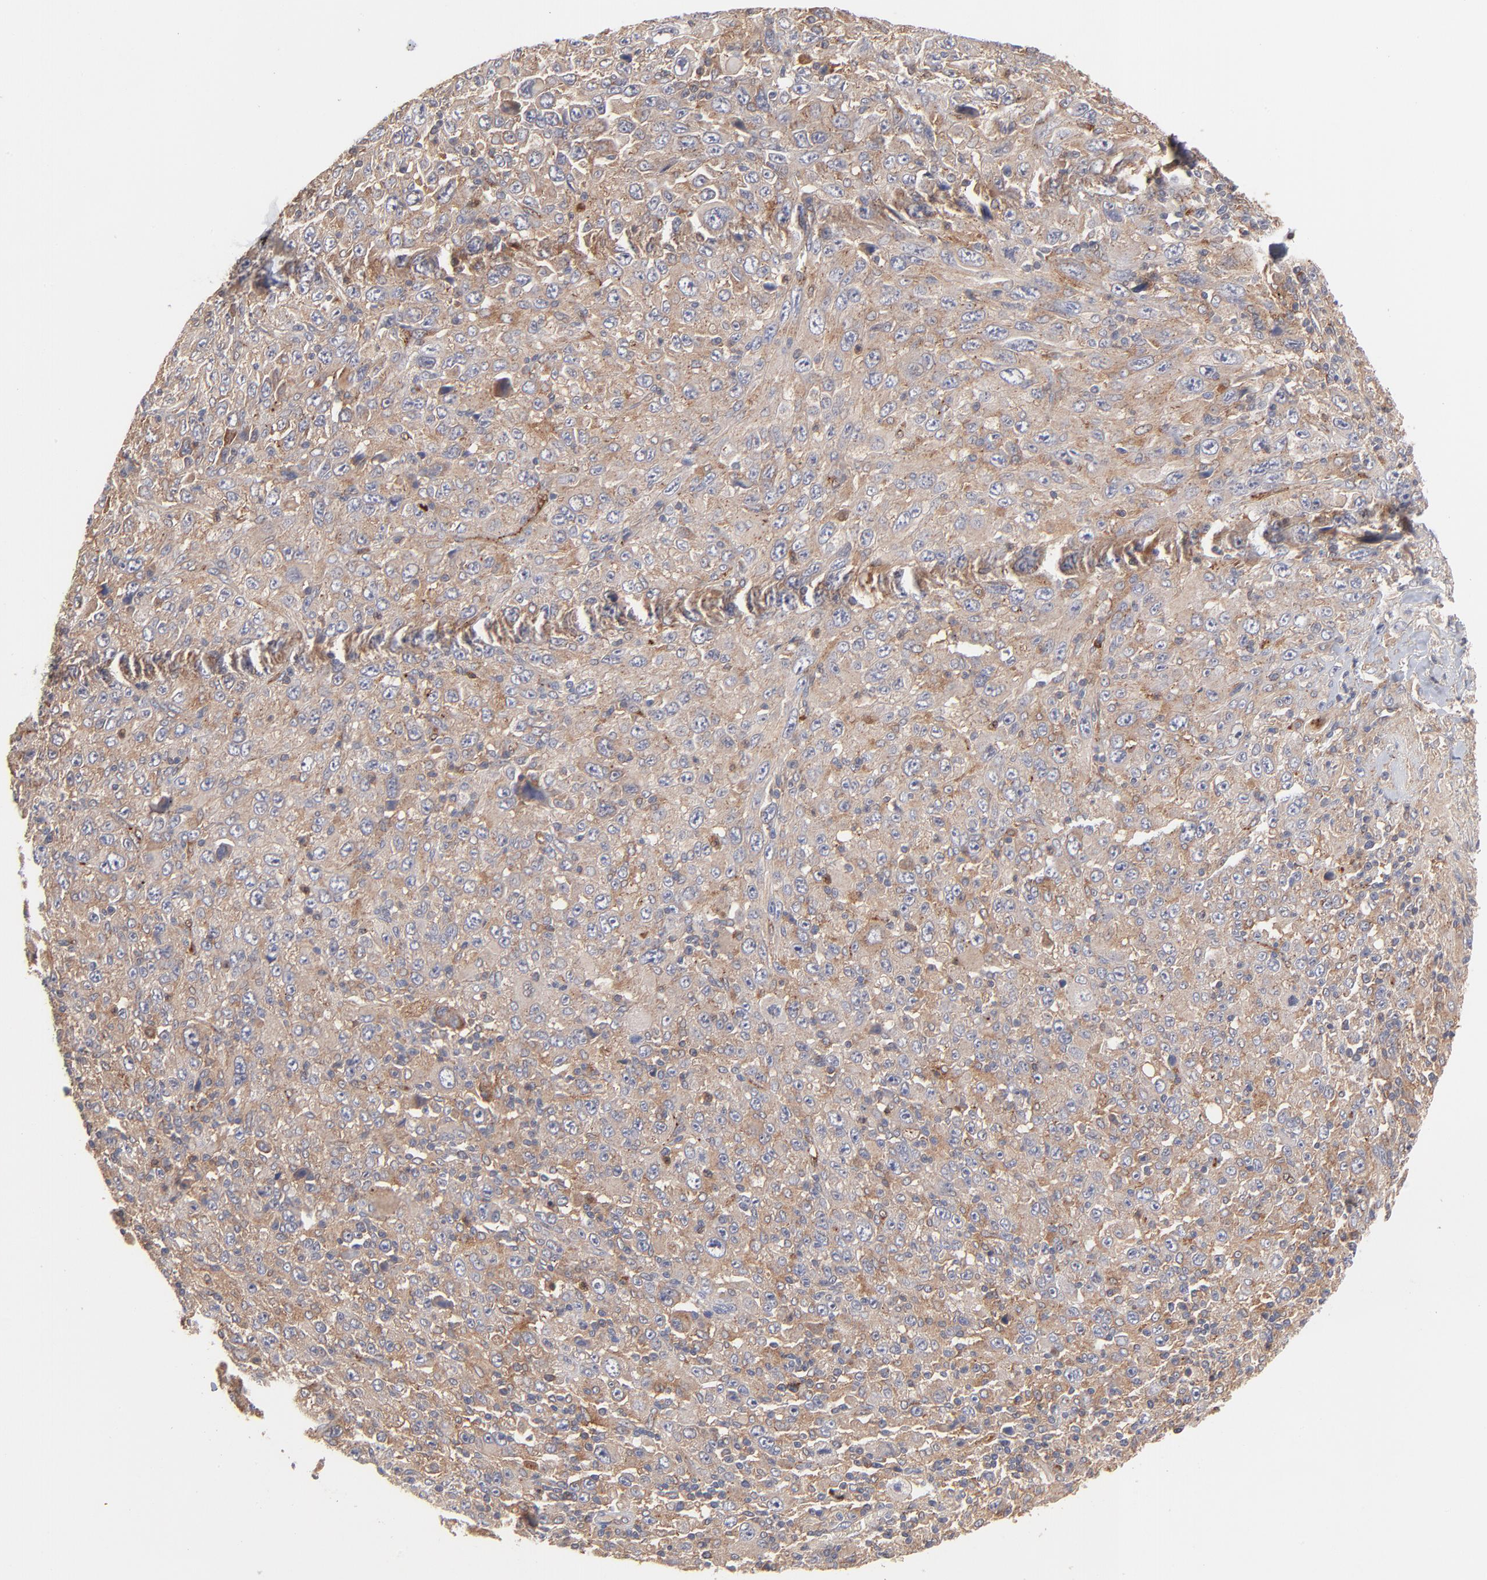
{"staining": {"intensity": "weak", "quantity": ">75%", "location": "cytoplasmic/membranous"}, "tissue": "melanoma", "cell_type": "Tumor cells", "image_type": "cancer", "snomed": [{"axis": "morphology", "description": "Malignant melanoma, Metastatic site"}, {"axis": "topography", "description": "Skin"}], "caption": "About >75% of tumor cells in malignant melanoma (metastatic site) demonstrate weak cytoplasmic/membranous protein expression as visualized by brown immunohistochemical staining.", "gene": "IVNS1ABP", "patient": {"sex": "female", "age": 56}}